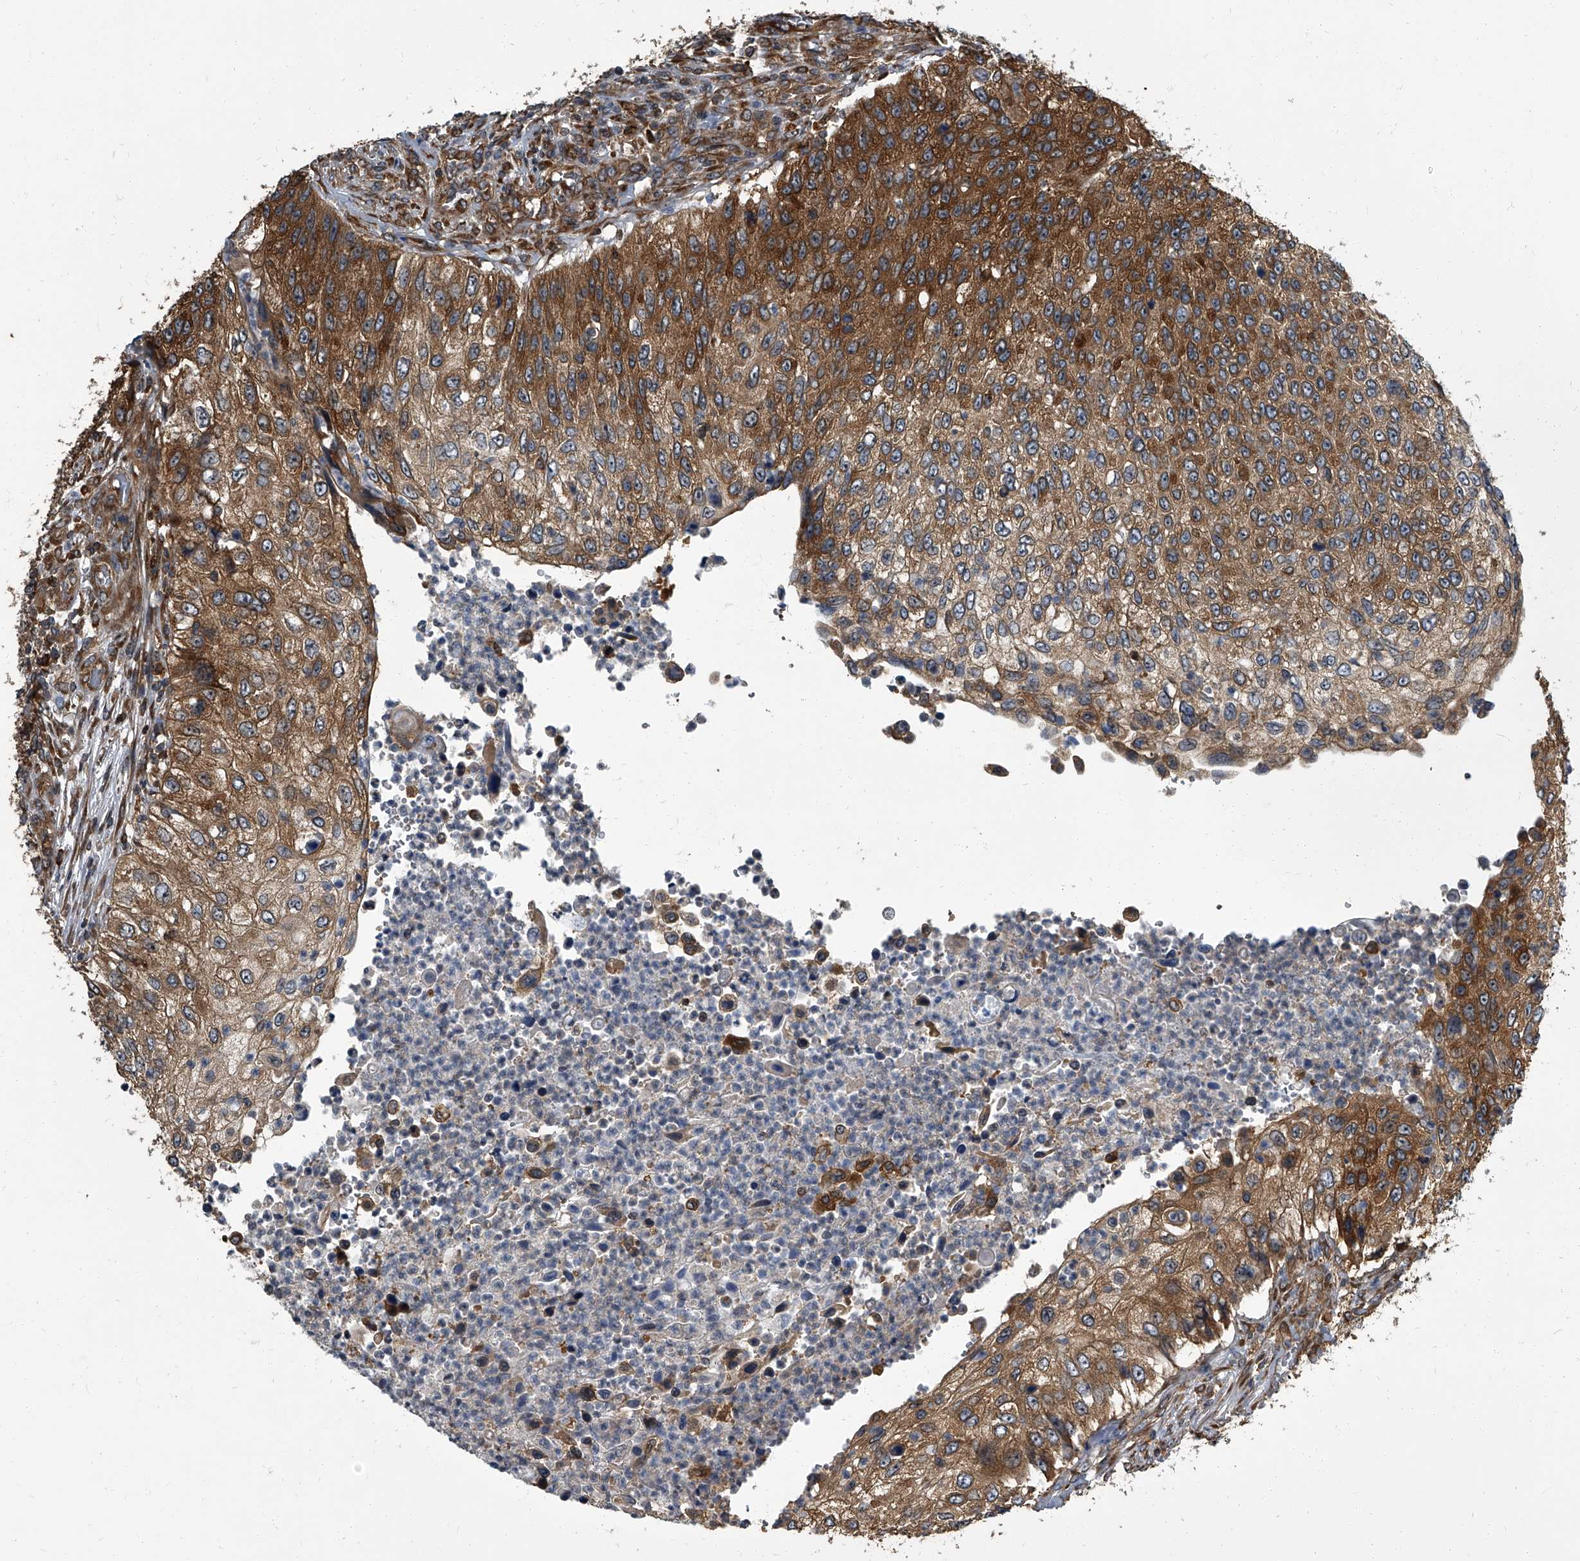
{"staining": {"intensity": "moderate", "quantity": ">75%", "location": "cytoplasmic/membranous"}, "tissue": "urothelial cancer", "cell_type": "Tumor cells", "image_type": "cancer", "snomed": [{"axis": "morphology", "description": "Urothelial carcinoma, High grade"}, {"axis": "topography", "description": "Urinary bladder"}], "caption": "A histopathology image of urothelial cancer stained for a protein shows moderate cytoplasmic/membranous brown staining in tumor cells.", "gene": "CDV3", "patient": {"sex": "female", "age": 60}}